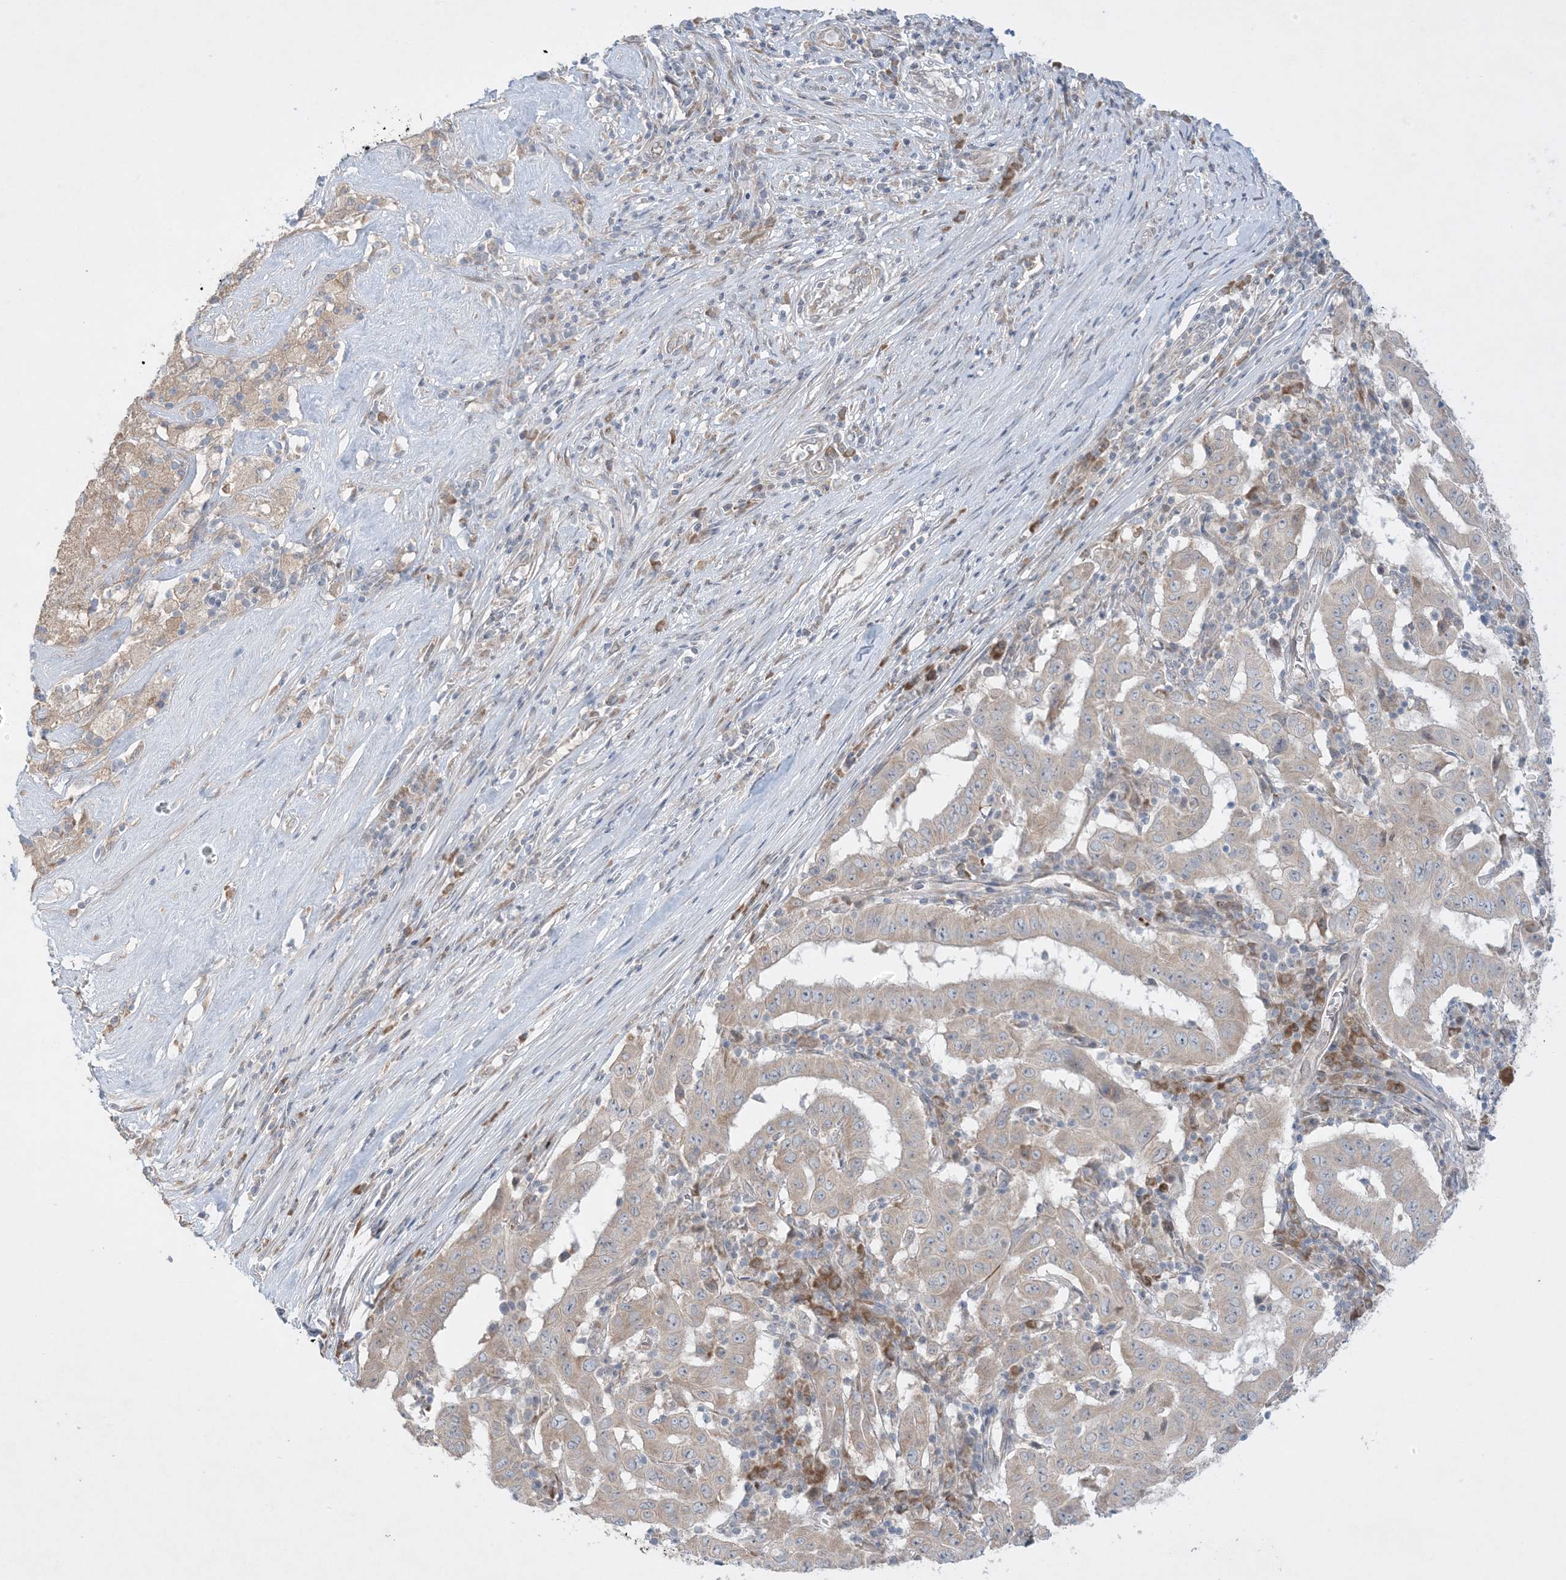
{"staining": {"intensity": "weak", "quantity": "<25%", "location": "cytoplasmic/membranous"}, "tissue": "pancreatic cancer", "cell_type": "Tumor cells", "image_type": "cancer", "snomed": [{"axis": "morphology", "description": "Adenocarcinoma, NOS"}, {"axis": "topography", "description": "Pancreas"}], "caption": "Tumor cells are negative for brown protein staining in pancreatic cancer.", "gene": "MMGT1", "patient": {"sex": "male", "age": 63}}